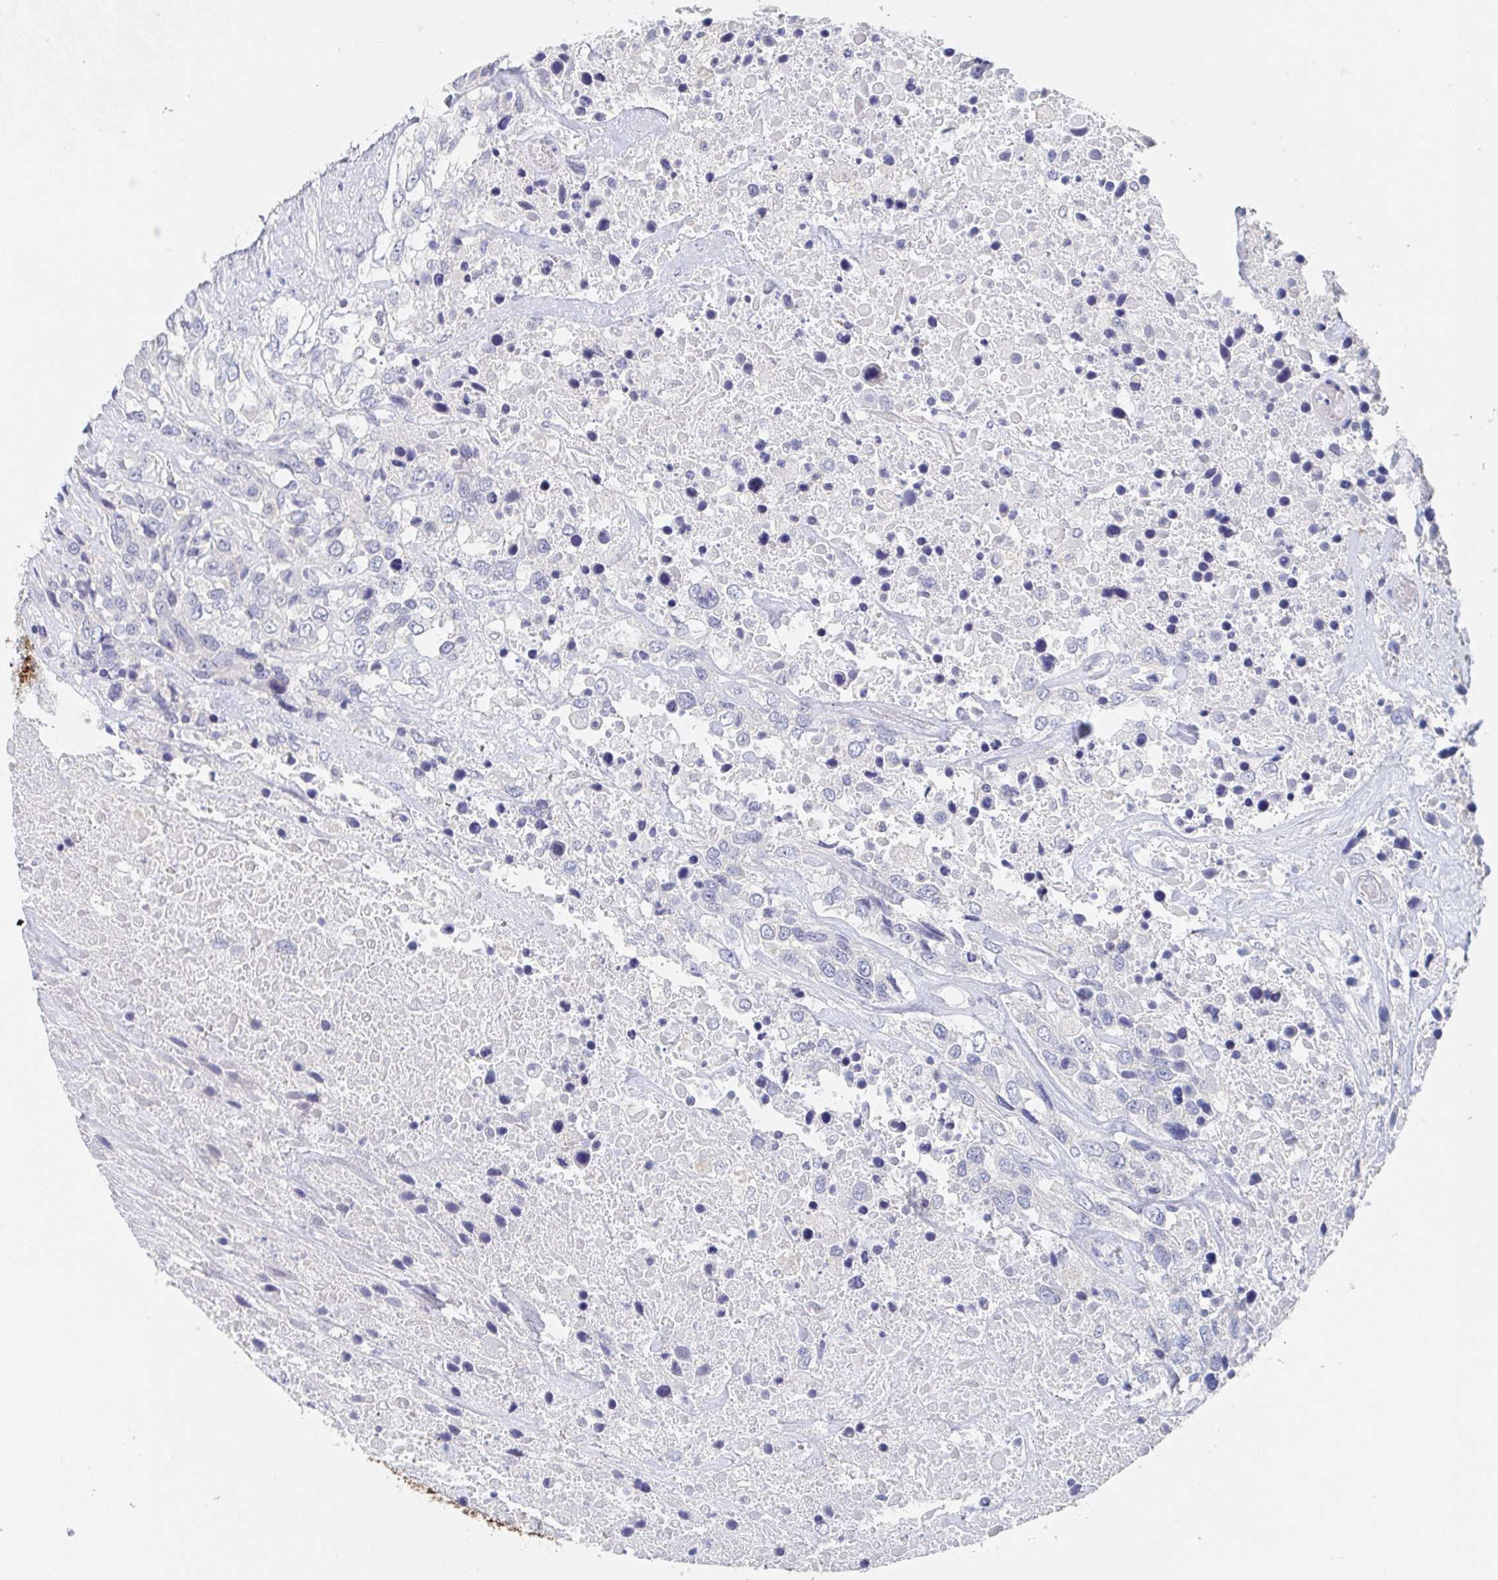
{"staining": {"intensity": "negative", "quantity": "none", "location": "none"}, "tissue": "urothelial cancer", "cell_type": "Tumor cells", "image_type": "cancer", "snomed": [{"axis": "morphology", "description": "Urothelial carcinoma, High grade"}, {"axis": "topography", "description": "Urinary bladder"}], "caption": "Immunohistochemistry (IHC) of urothelial cancer shows no expression in tumor cells. Nuclei are stained in blue.", "gene": "ZNF430", "patient": {"sex": "female", "age": 70}}